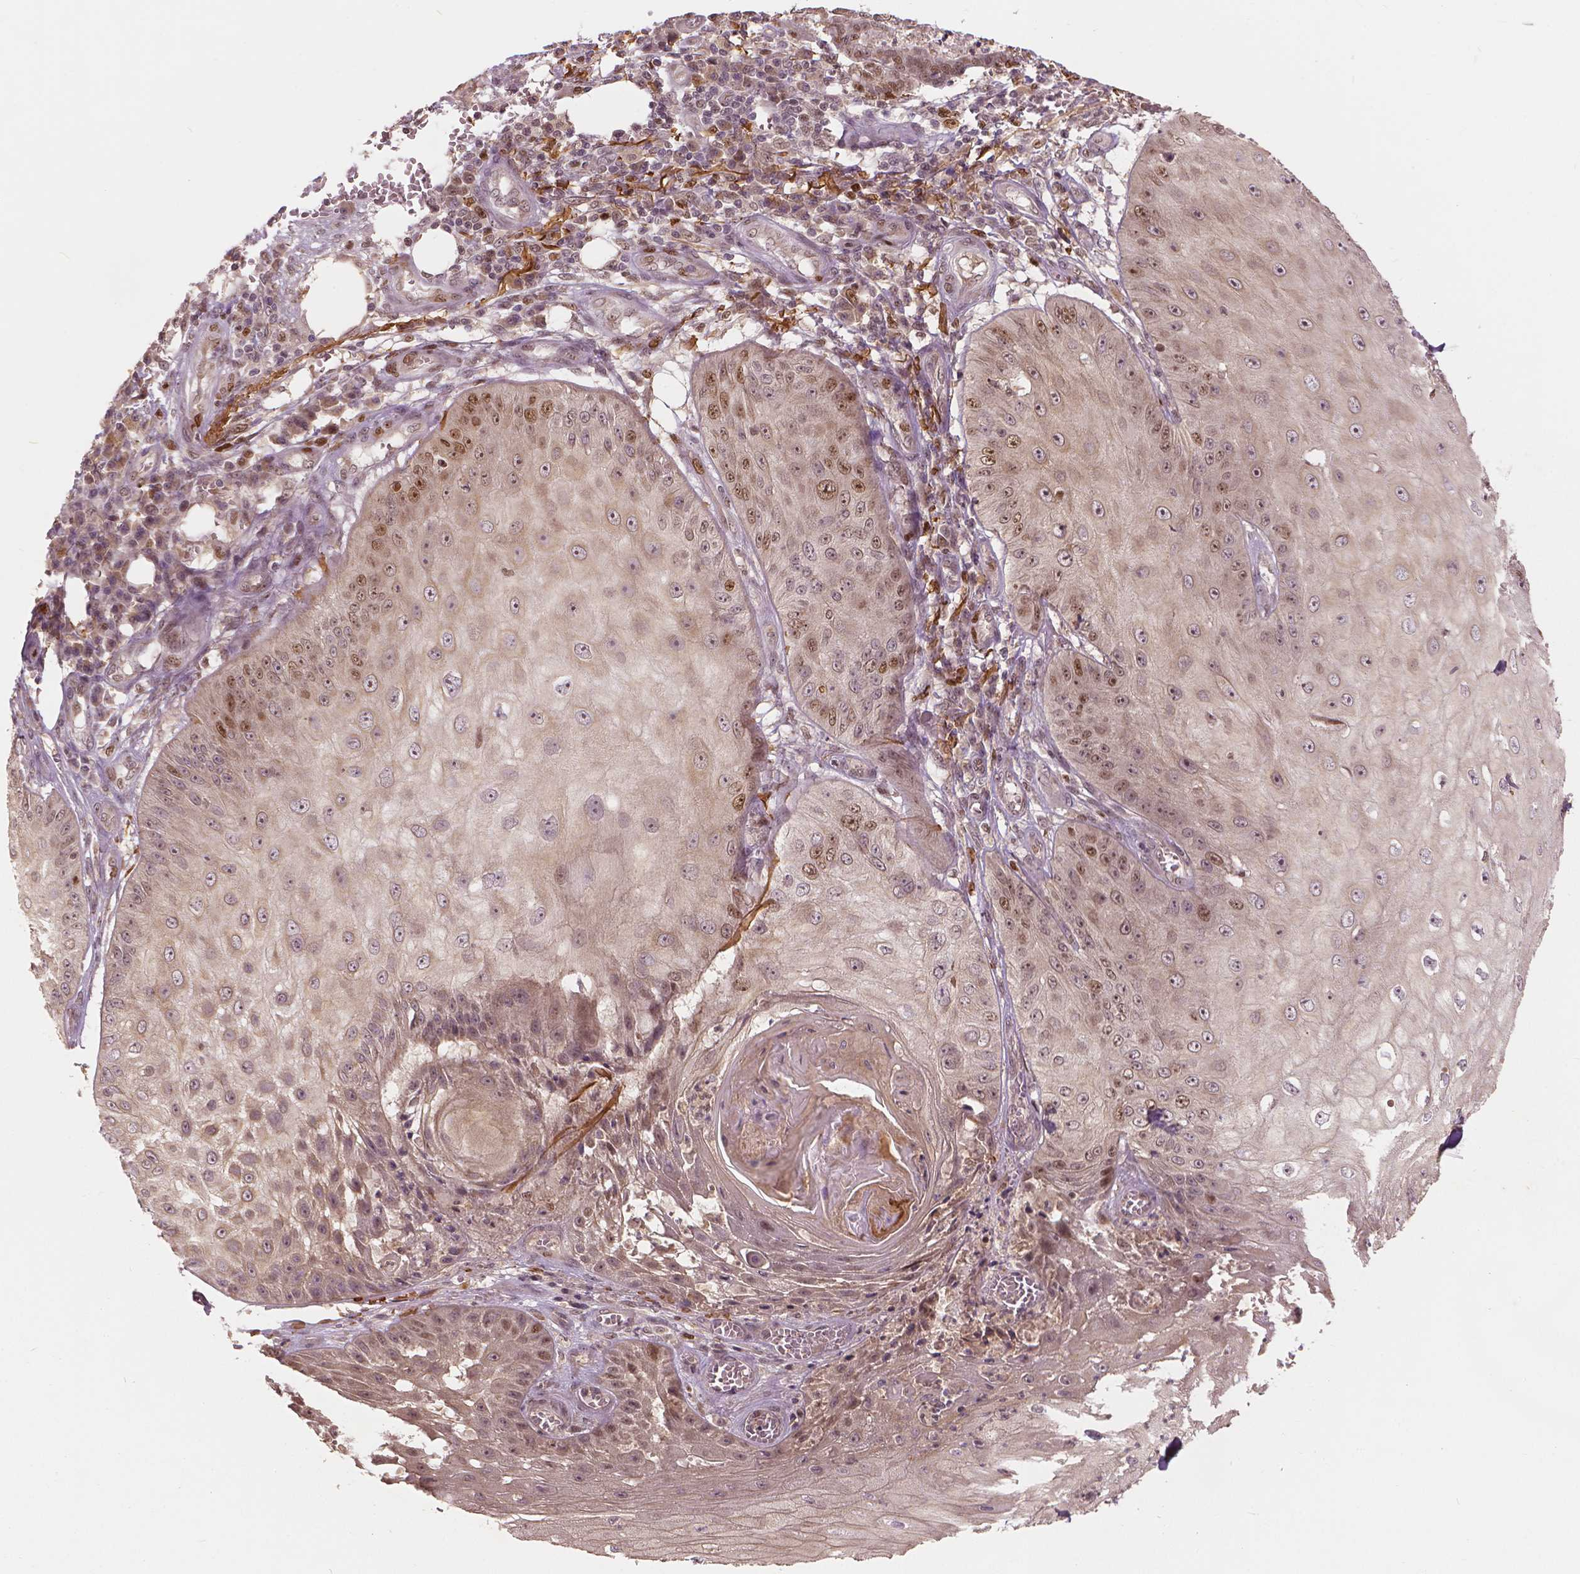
{"staining": {"intensity": "moderate", "quantity": "25%-75%", "location": "nuclear"}, "tissue": "skin cancer", "cell_type": "Tumor cells", "image_type": "cancer", "snomed": [{"axis": "morphology", "description": "Squamous cell carcinoma, NOS"}, {"axis": "topography", "description": "Skin"}], "caption": "The histopathology image exhibits a brown stain indicating the presence of a protein in the nuclear of tumor cells in skin cancer. (DAB (3,3'-diaminobenzidine) IHC, brown staining for protein, blue staining for nuclei).", "gene": "NSD2", "patient": {"sex": "male", "age": 70}}